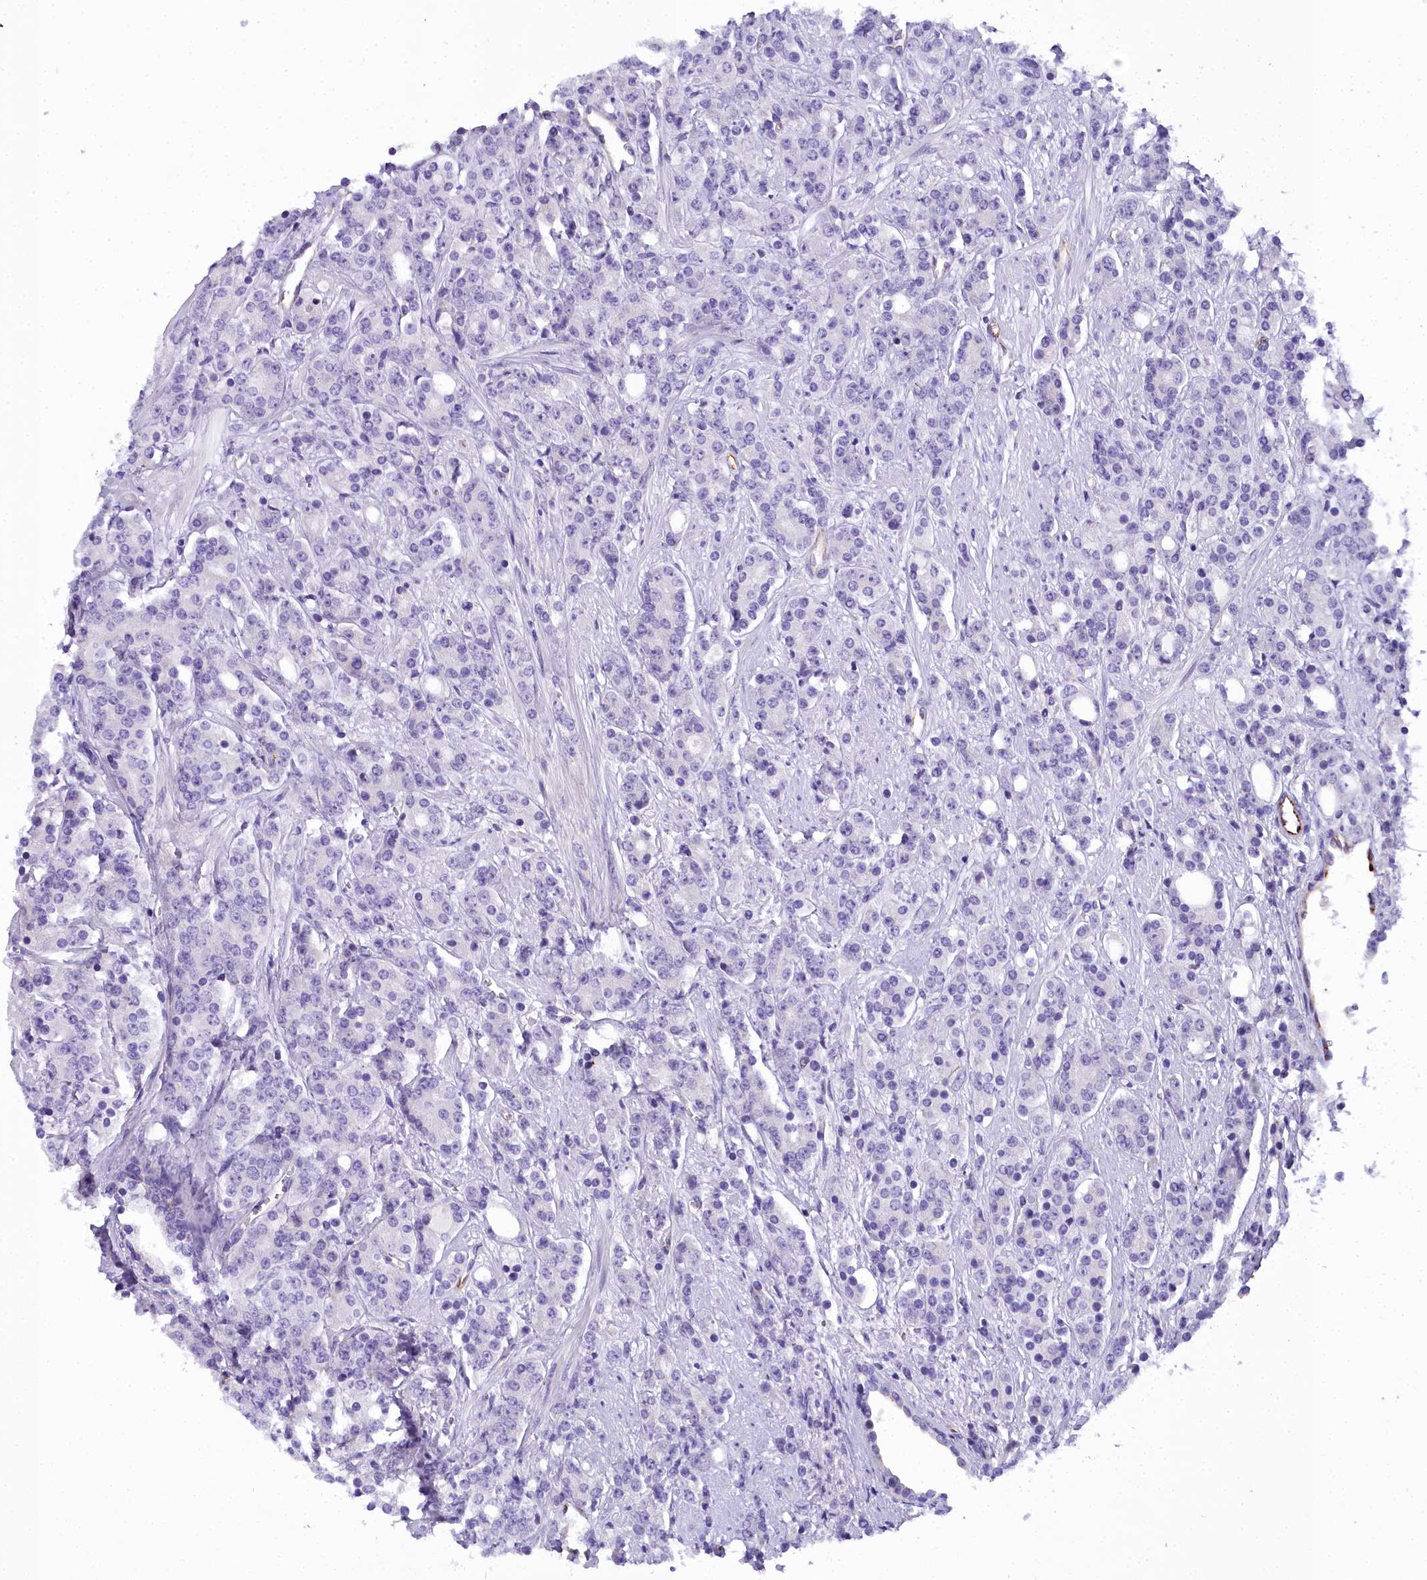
{"staining": {"intensity": "negative", "quantity": "none", "location": "none"}, "tissue": "prostate cancer", "cell_type": "Tumor cells", "image_type": "cancer", "snomed": [{"axis": "morphology", "description": "Adenocarcinoma, High grade"}, {"axis": "topography", "description": "Prostate"}], "caption": "DAB immunohistochemical staining of human adenocarcinoma (high-grade) (prostate) displays no significant expression in tumor cells. (DAB (3,3'-diaminobenzidine) IHC, high magnification).", "gene": "TIMM22", "patient": {"sex": "male", "age": 62}}